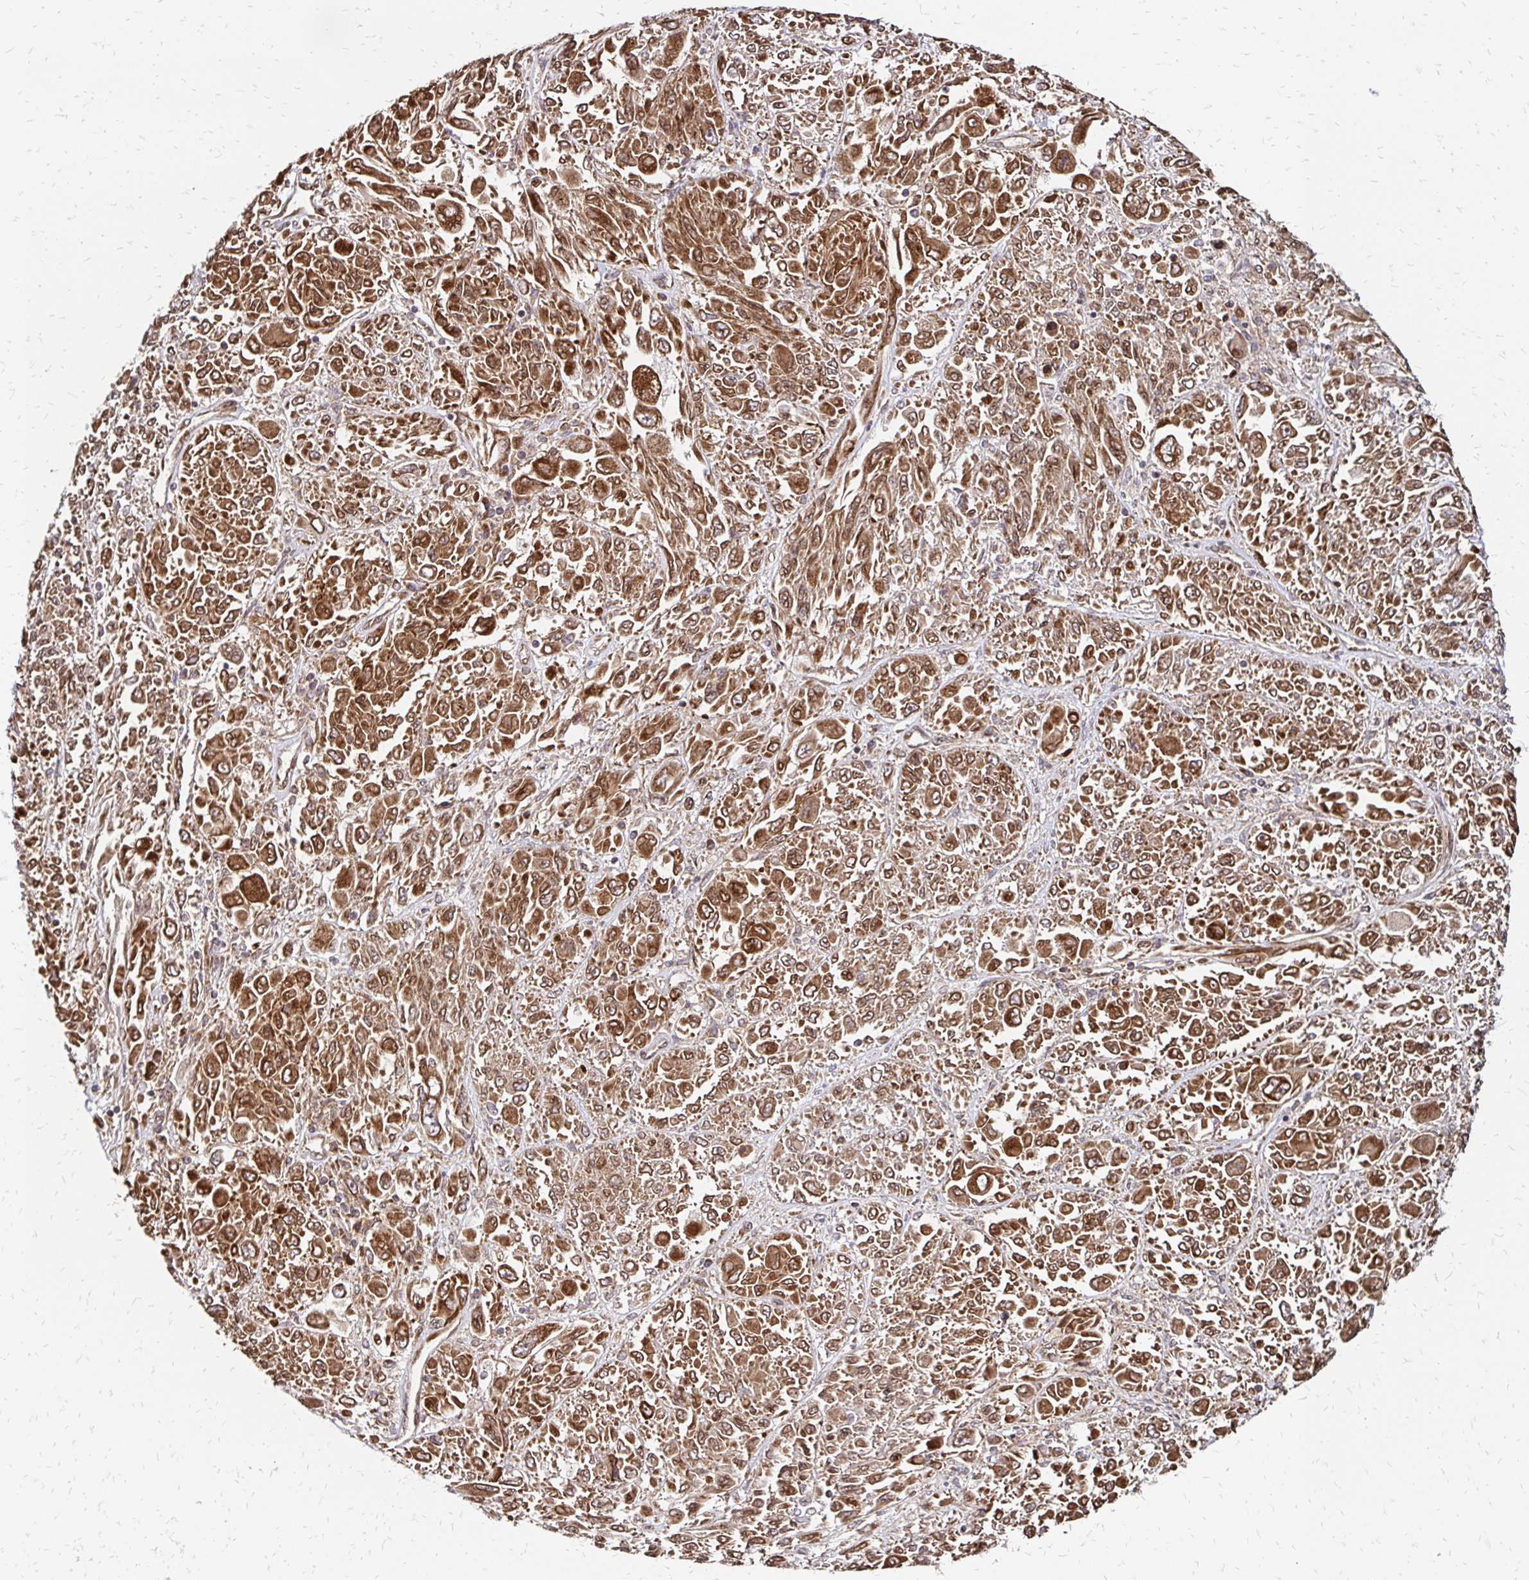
{"staining": {"intensity": "strong", "quantity": ">75%", "location": "cytoplasmic/membranous"}, "tissue": "melanoma", "cell_type": "Tumor cells", "image_type": "cancer", "snomed": [{"axis": "morphology", "description": "Malignant melanoma, NOS"}, {"axis": "topography", "description": "Skin"}], "caption": "A brown stain shows strong cytoplasmic/membranous staining of a protein in melanoma tumor cells.", "gene": "ZW10", "patient": {"sex": "female", "age": 91}}